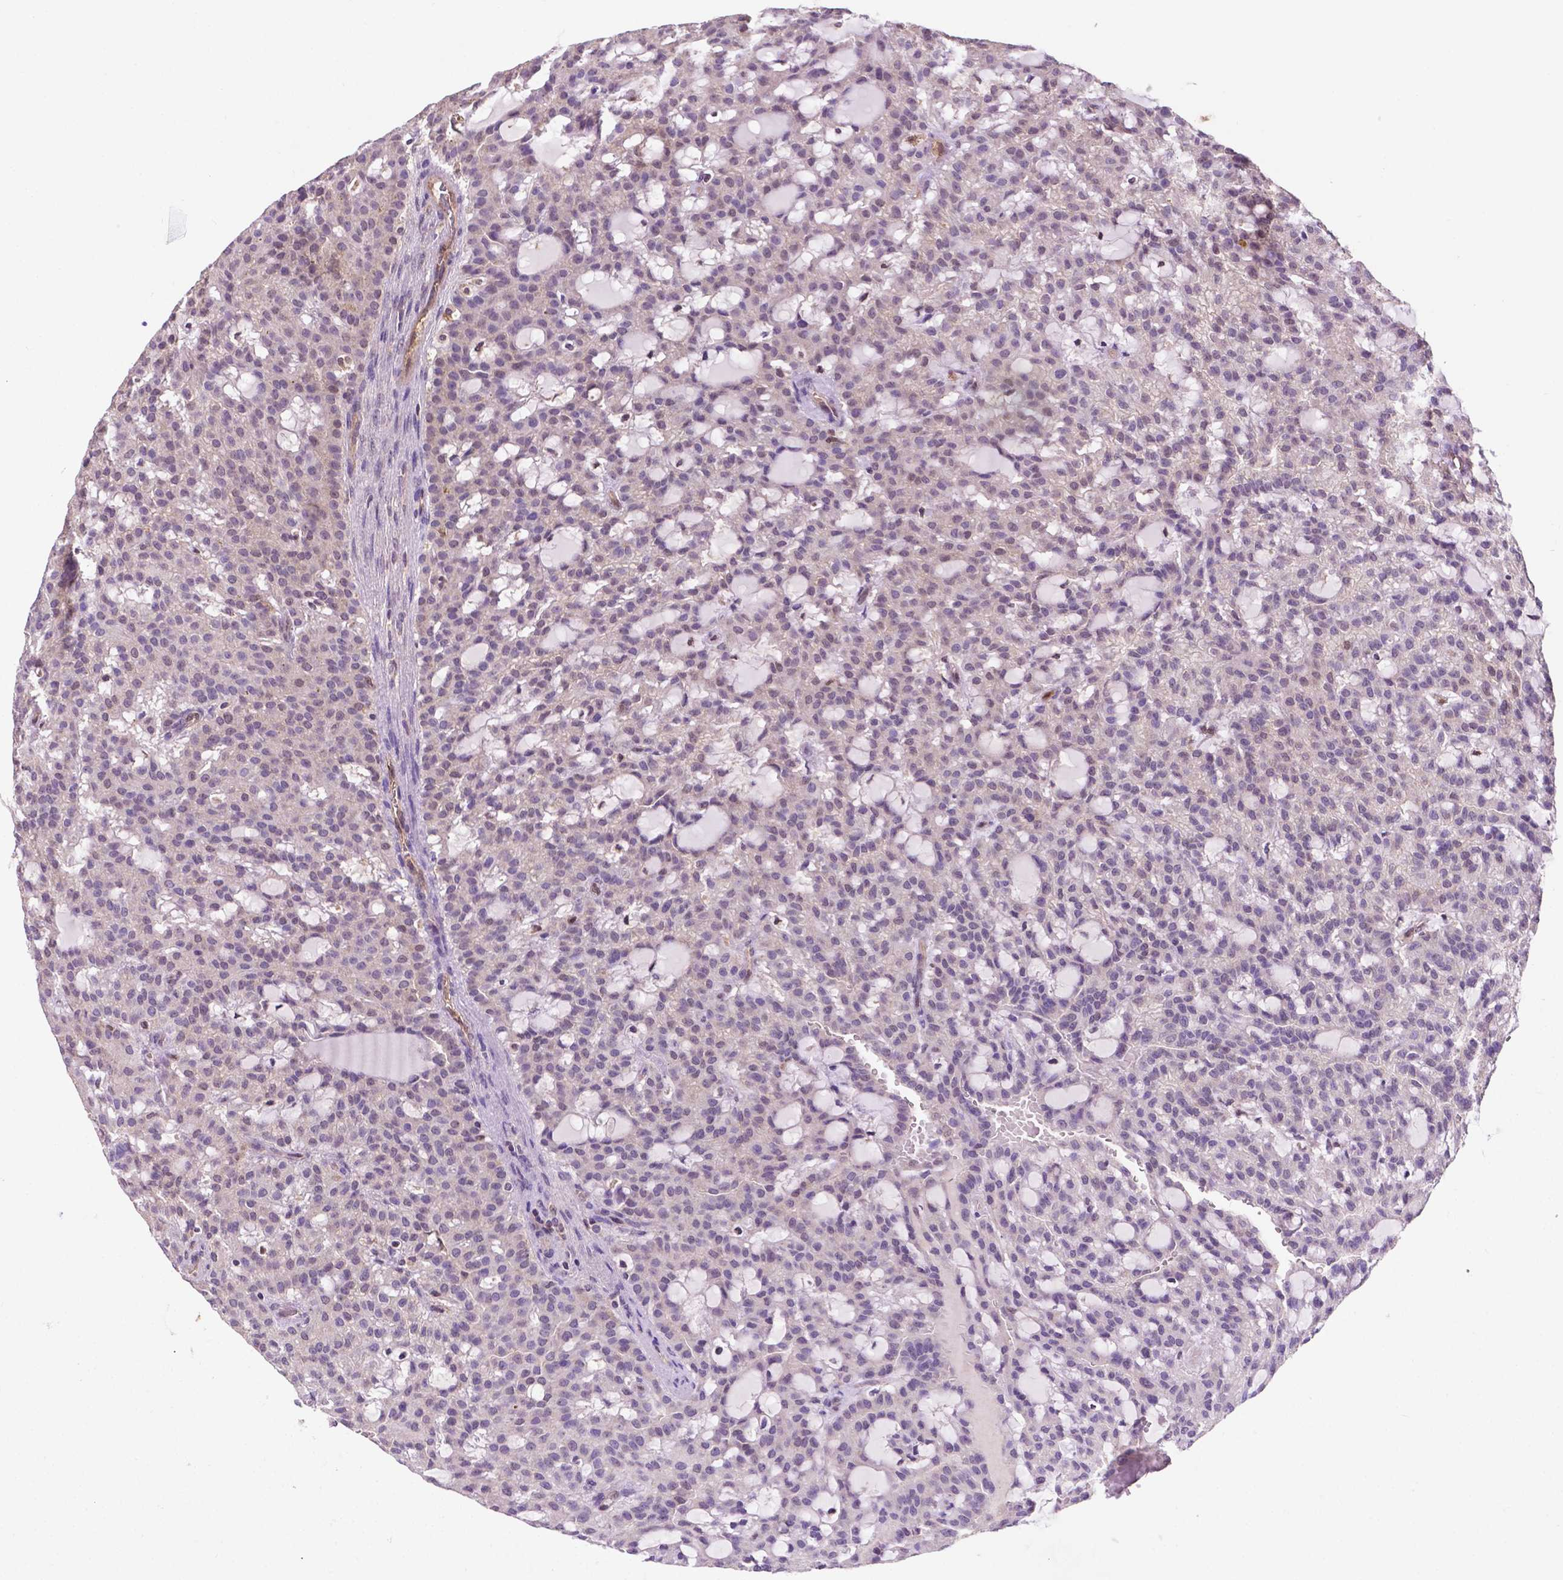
{"staining": {"intensity": "negative", "quantity": "none", "location": "none"}, "tissue": "renal cancer", "cell_type": "Tumor cells", "image_type": "cancer", "snomed": [{"axis": "morphology", "description": "Adenocarcinoma, NOS"}, {"axis": "topography", "description": "Kidney"}], "caption": "High power microscopy histopathology image of an immunohistochemistry histopathology image of renal adenocarcinoma, revealing no significant staining in tumor cells.", "gene": "UBE2L6", "patient": {"sex": "male", "age": 63}}